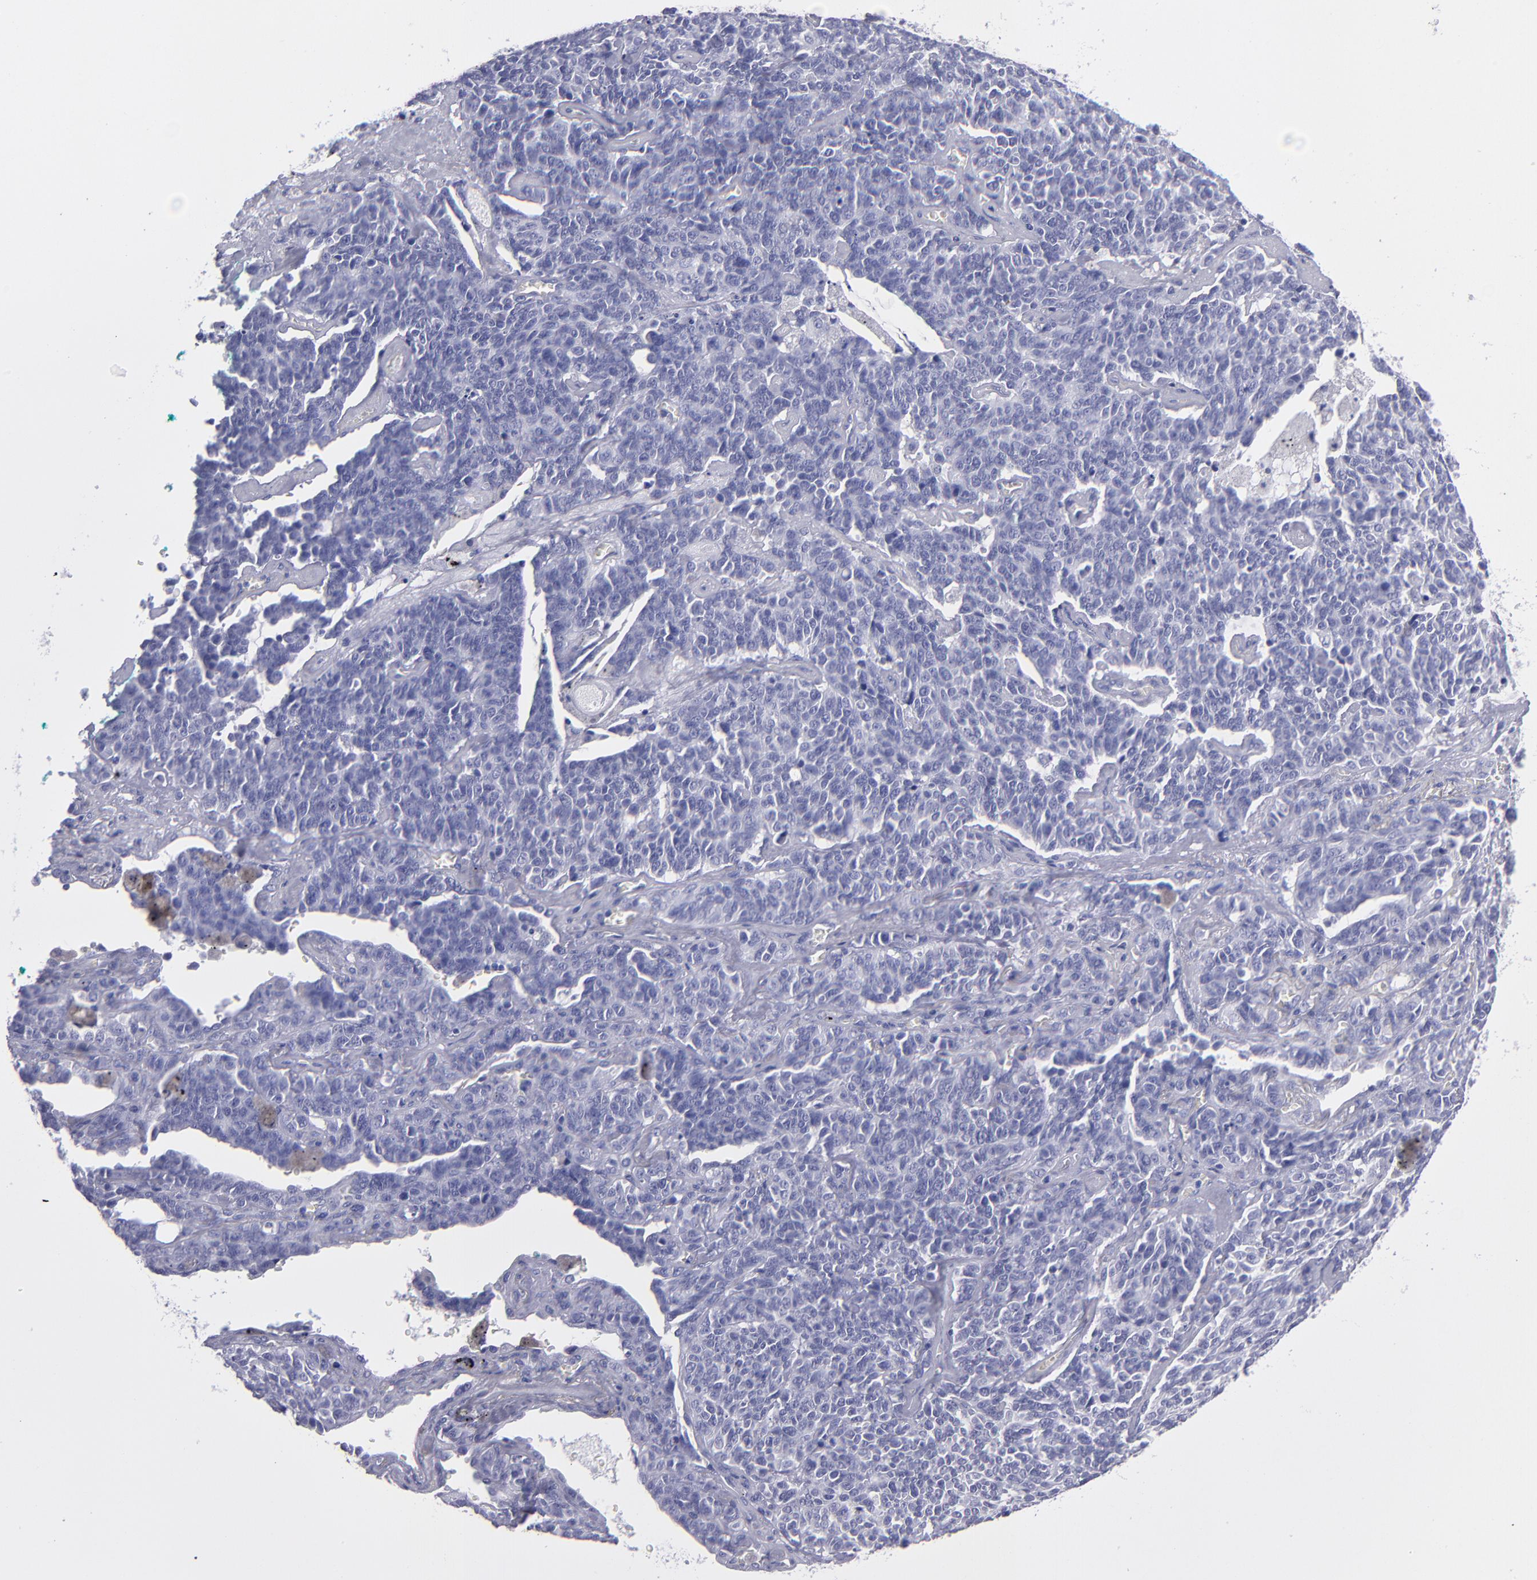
{"staining": {"intensity": "negative", "quantity": "none", "location": "none"}, "tissue": "lung cancer", "cell_type": "Tumor cells", "image_type": "cancer", "snomed": [{"axis": "morphology", "description": "Neoplasm, malignant, NOS"}, {"axis": "topography", "description": "Lung"}], "caption": "Immunohistochemical staining of lung cancer shows no significant staining in tumor cells.", "gene": "MB", "patient": {"sex": "female", "age": 58}}